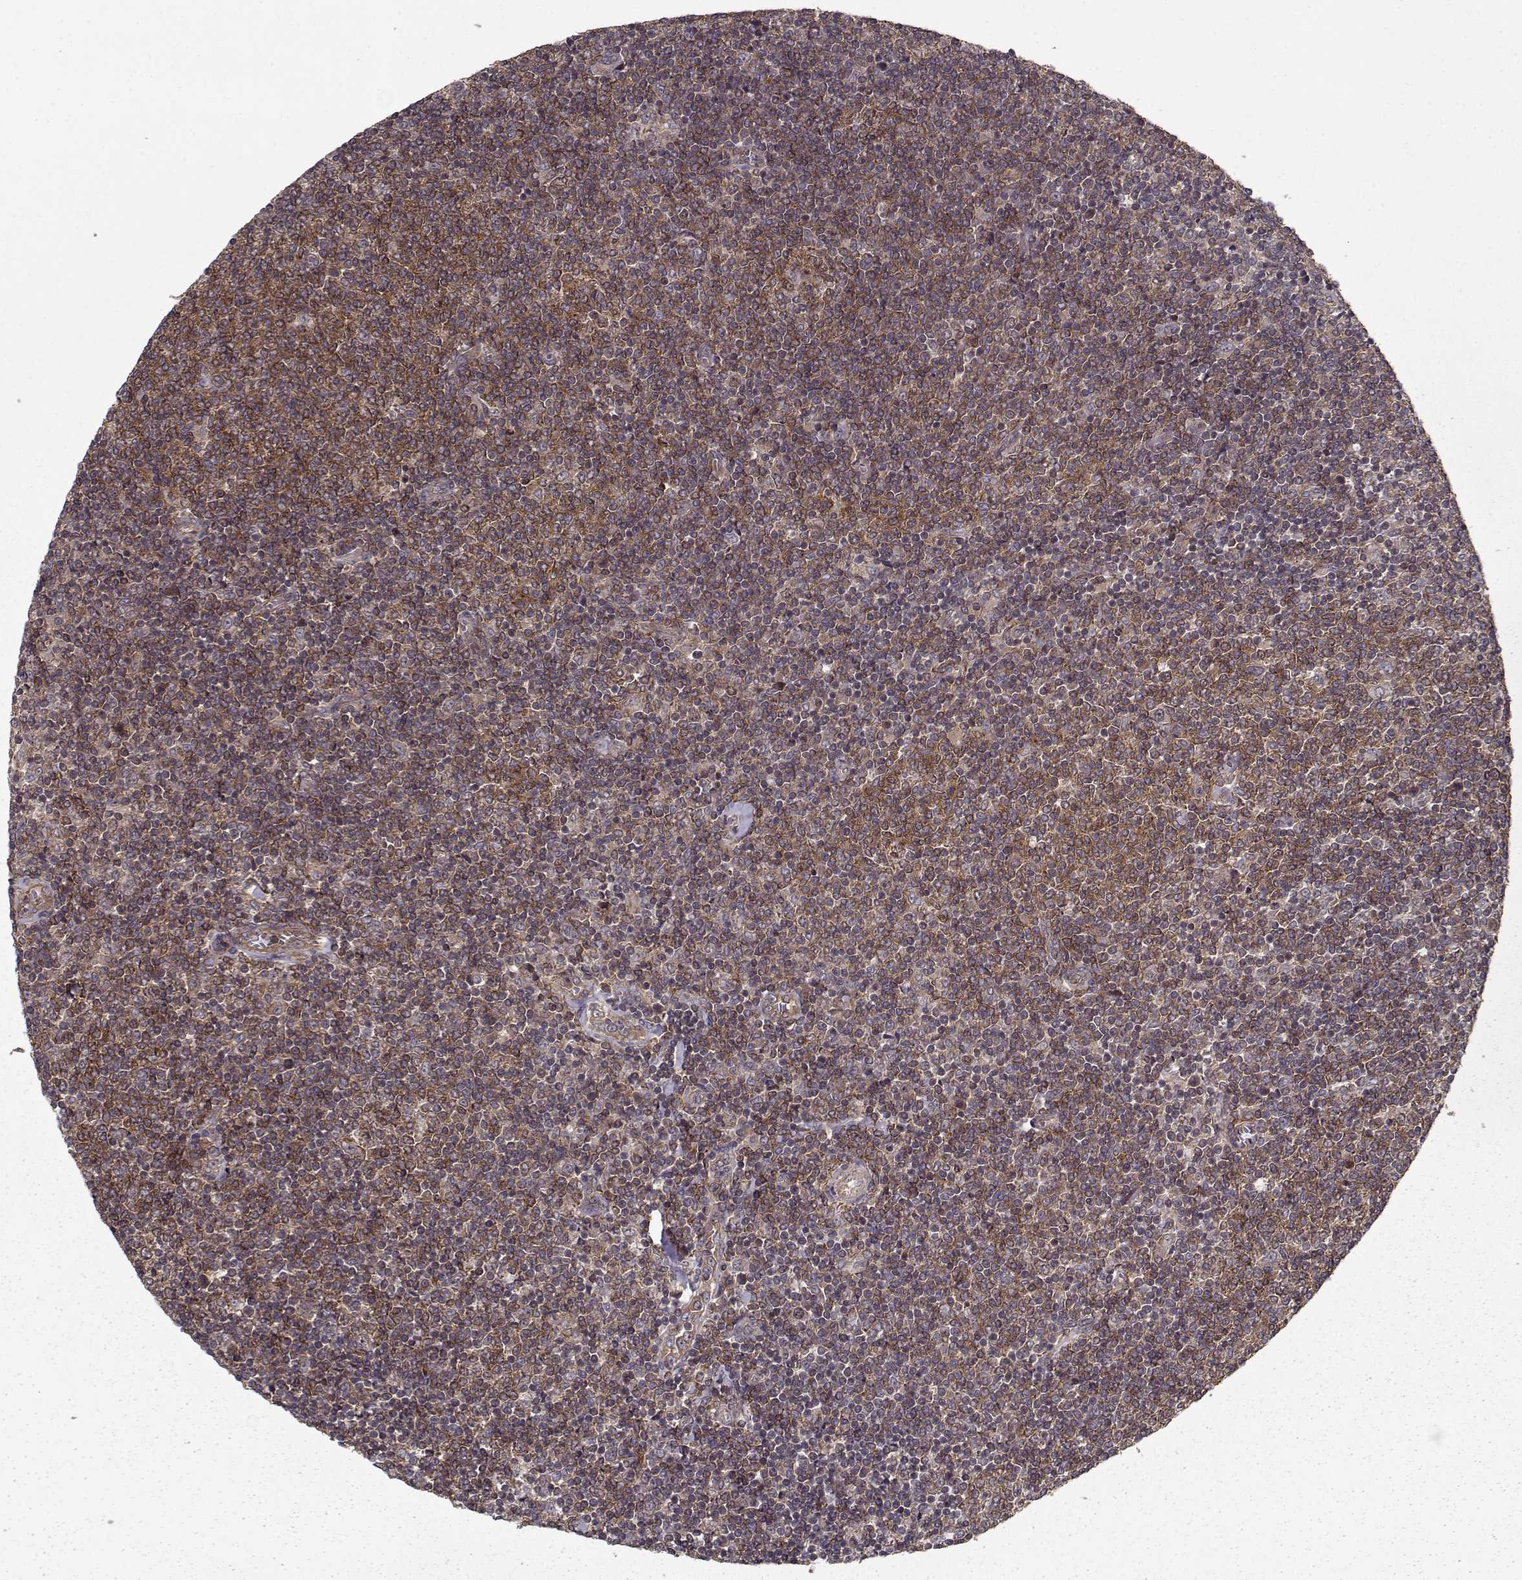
{"staining": {"intensity": "strong", "quantity": ">75%", "location": "cytoplasmic/membranous"}, "tissue": "lymphoma", "cell_type": "Tumor cells", "image_type": "cancer", "snomed": [{"axis": "morphology", "description": "Malignant lymphoma, non-Hodgkin's type, Low grade"}, {"axis": "topography", "description": "Lymph node"}], "caption": "Tumor cells show high levels of strong cytoplasmic/membranous positivity in approximately >75% of cells in human malignant lymphoma, non-Hodgkin's type (low-grade).", "gene": "PPP1R12A", "patient": {"sex": "male", "age": 52}}